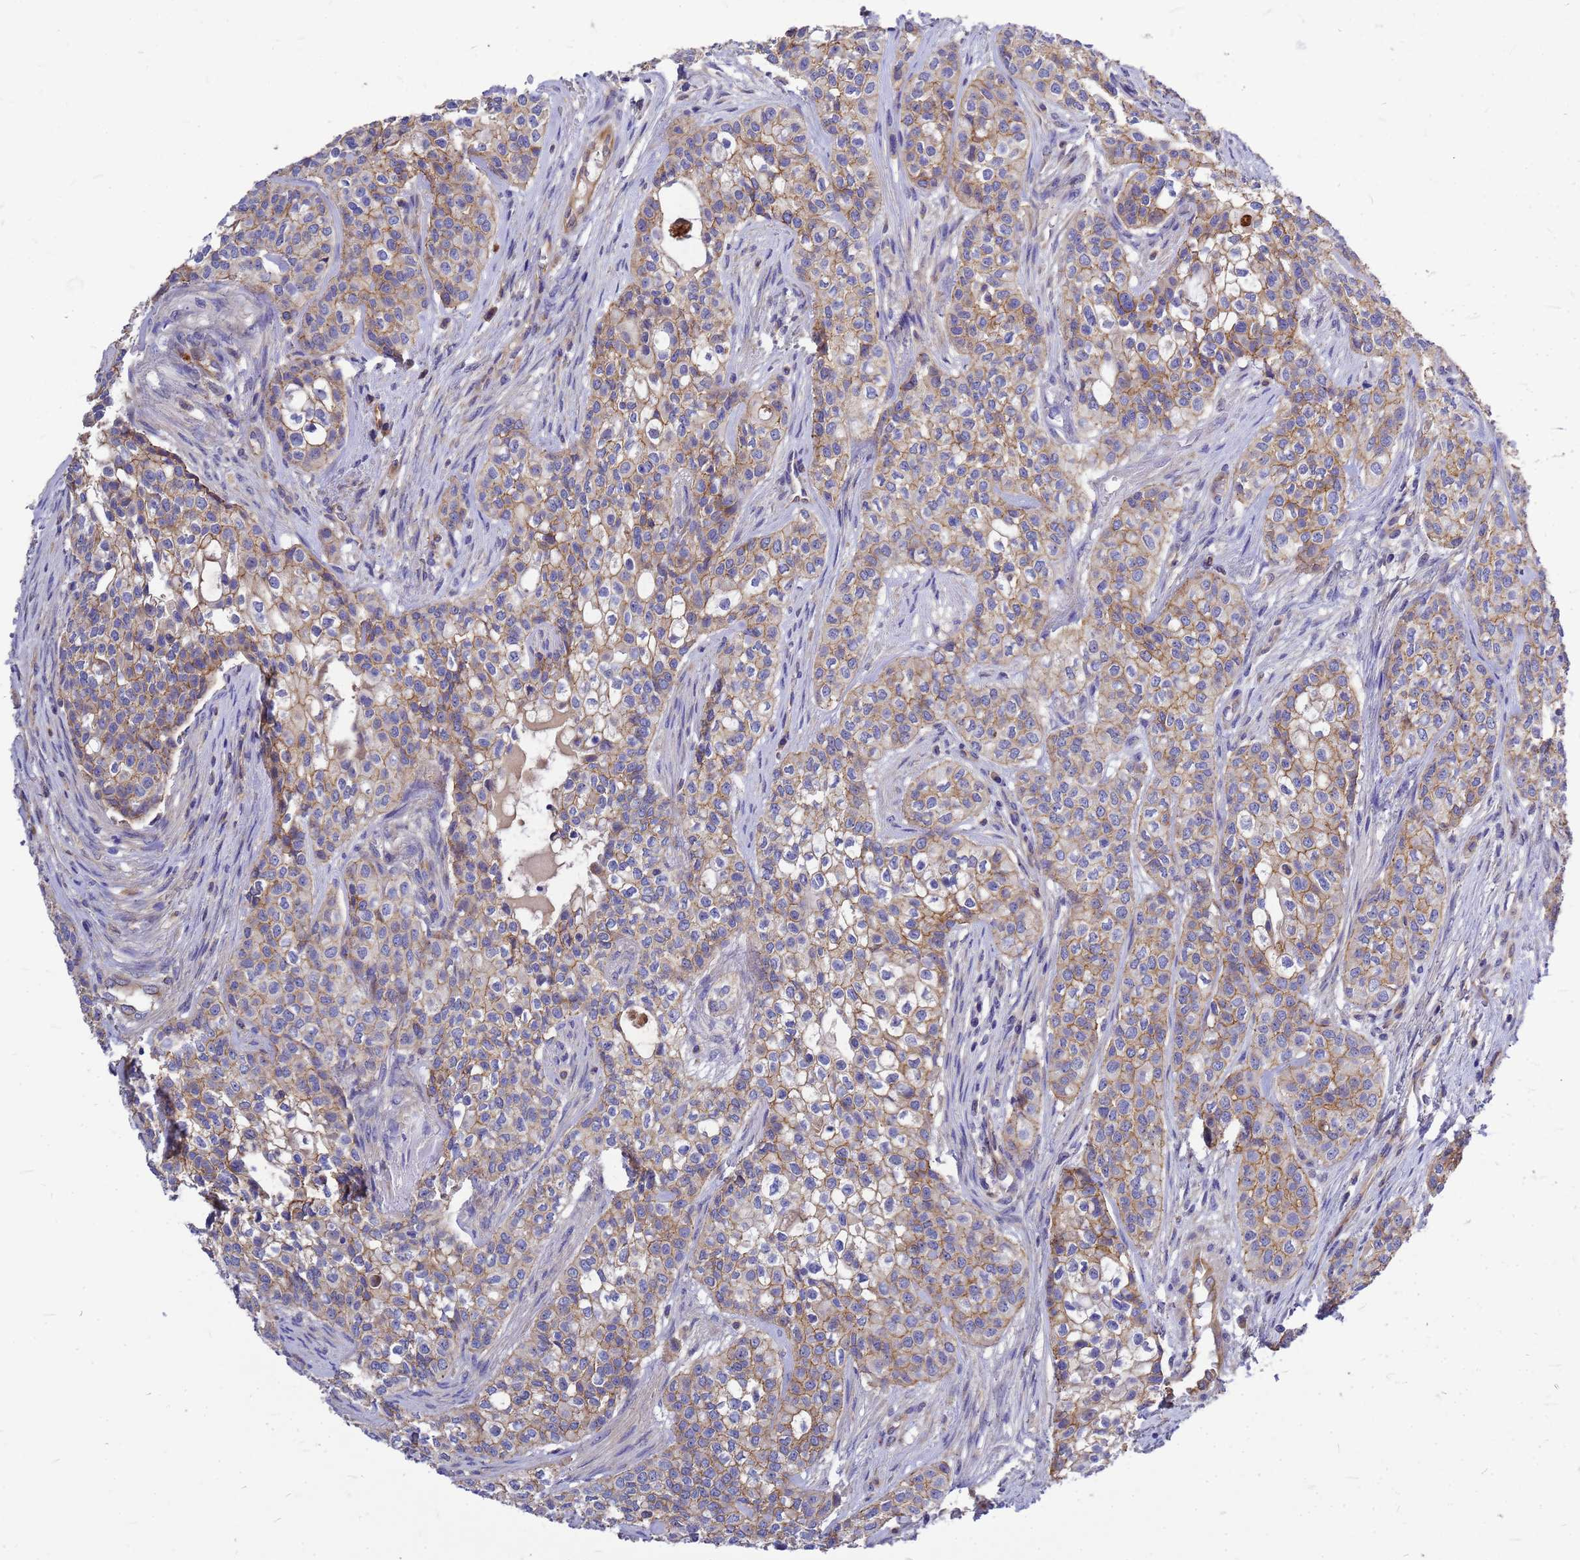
{"staining": {"intensity": "moderate", "quantity": ">75%", "location": "cytoplasmic/membranous"}, "tissue": "head and neck cancer", "cell_type": "Tumor cells", "image_type": "cancer", "snomed": [{"axis": "morphology", "description": "Adenocarcinoma, NOS"}, {"axis": "topography", "description": "Head-Neck"}], "caption": "This is a micrograph of immunohistochemistry (IHC) staining of head and neck cancer, which shows moderate staining in the cytoplasmic/membranous of tumor cells.", "gene": "FBXW5", "patient": {"sex": "male", "age": 81}}